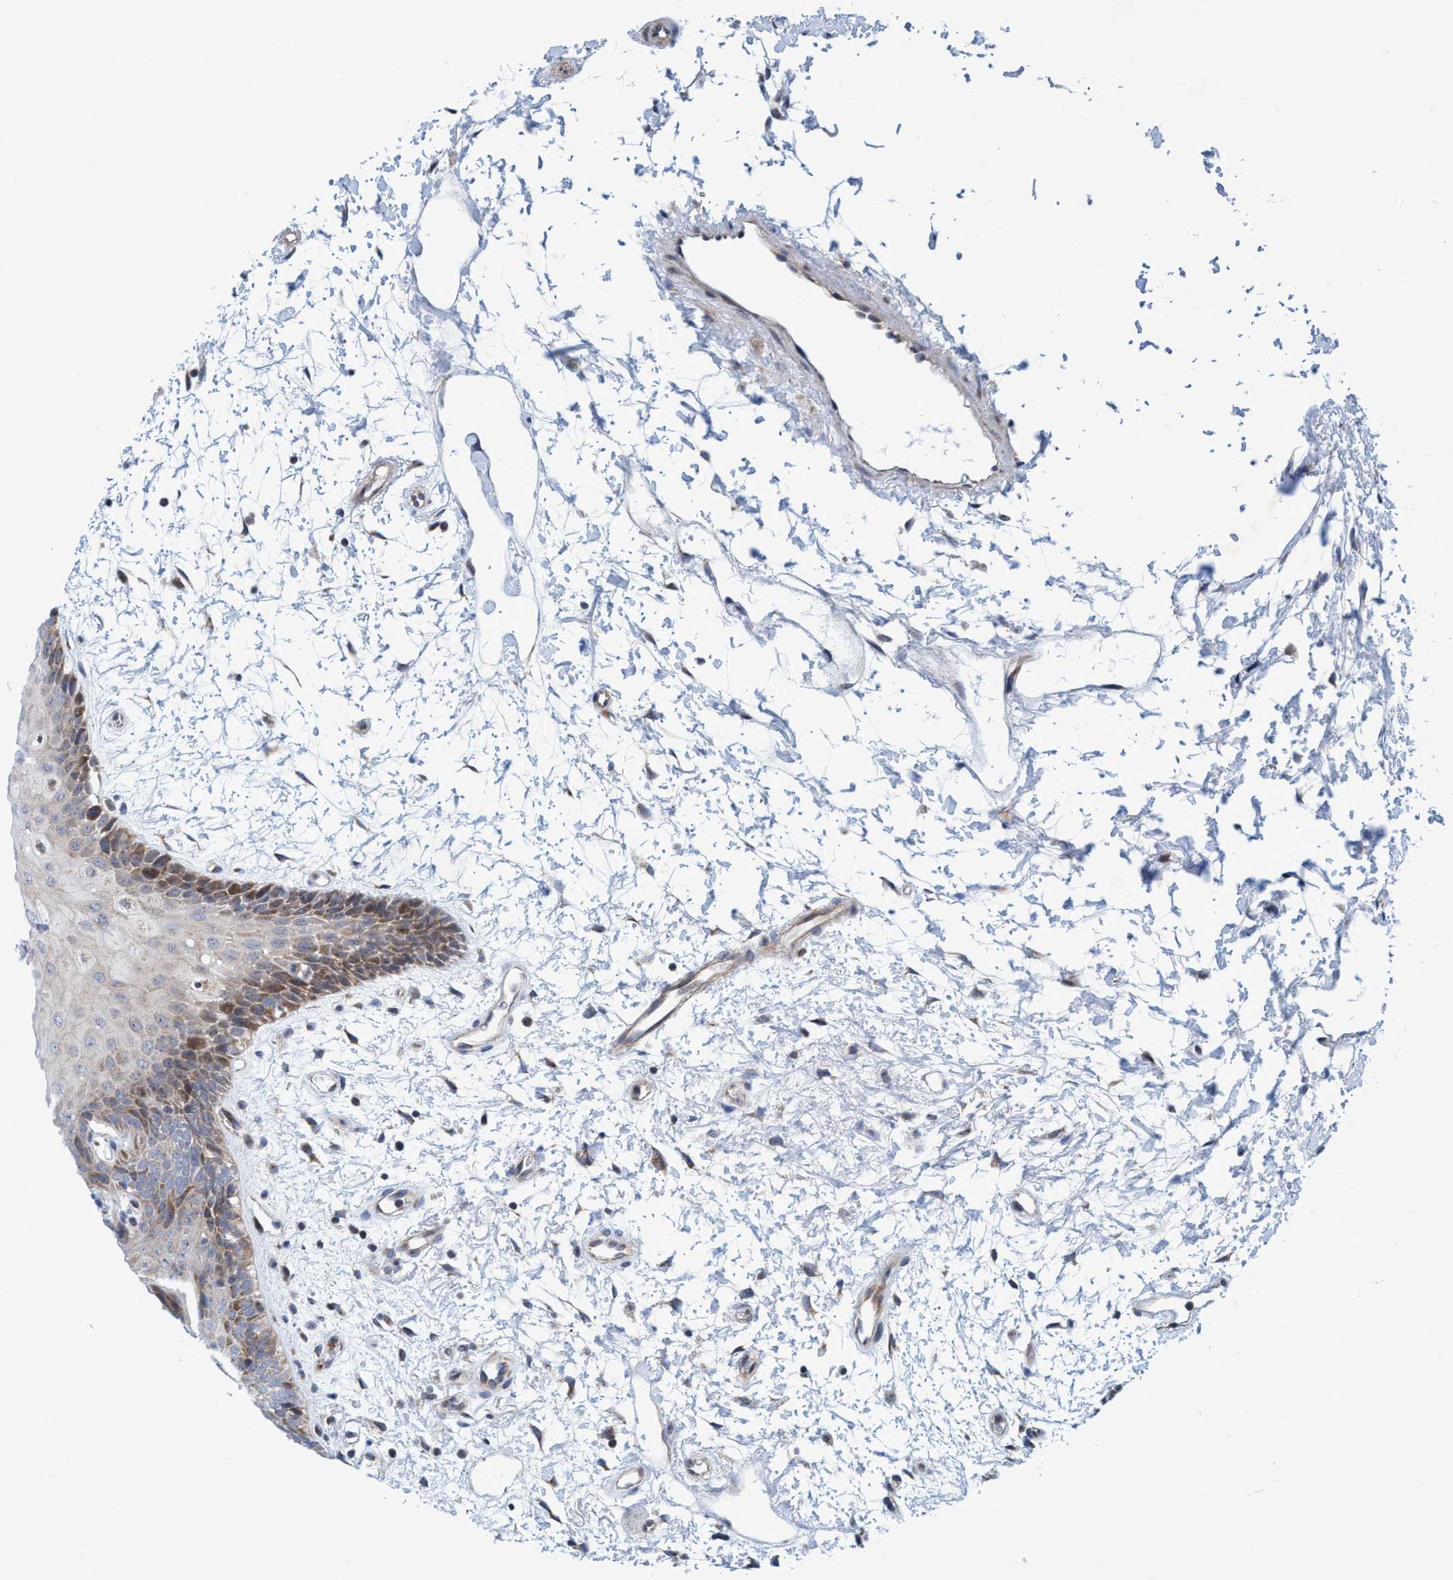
{"staining": {"intensity": "weak", "quantity": ">75%", "location": "cytoplasmic/membranous"}, "tissue": "oral mucosa", "cell_type": "Squamous epithelial cells", "image_type": "normal", "snomed": [{"axis": "morphology", "description": "Normal tissue, NOS"}, {"axis": "topography", "description": "Skeletal muscle"}, {"axis": "topography", "description": "Oral tissue"}, {"axis": "topography", "description": "Peripheral nerve tissue"}], "caption": "Weak cytoplasmic/membranous protein staining is identified in approximately >75% of squamous epithelial cells in oral mucosa.", "gene": "POLR1F", "patient": {"sex": "female", "age": 84}}